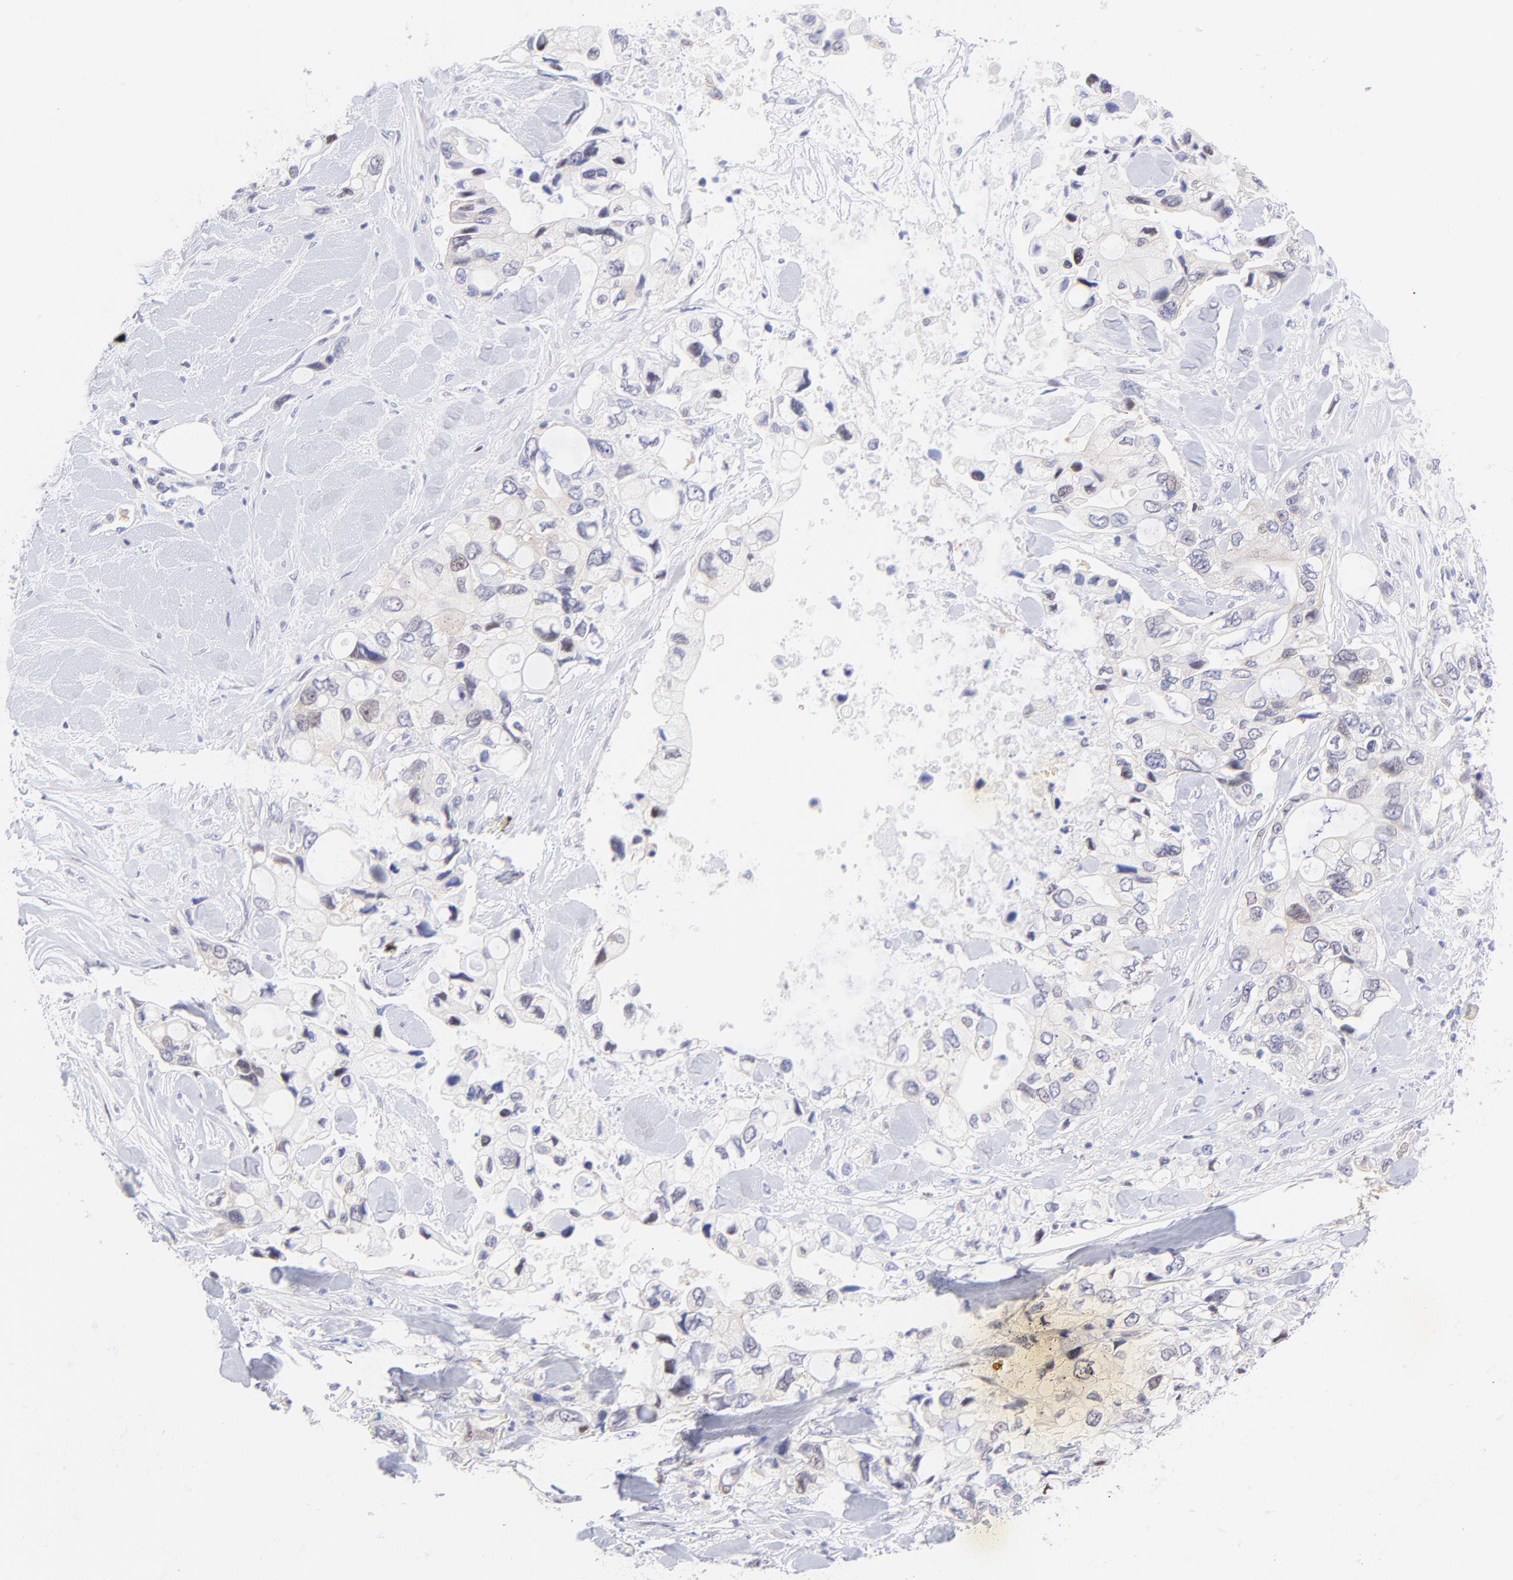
{"staining": {"intensity": "weak", "quantity": "<25%", "location": "nuclear"}, "tissue": "pancreatic cancer", "cell_type": "Tumor cells", "image_type": "cancer", "snomed": [{"axis": "morphology", "description": "Adenocarcinoma, NOS"}, {"axis": "topography", "description": "Pancreas"}], "caption": "Immunohistochemistry (IHC) histopathology image of neoplastic tissue: human adenocarcinoma (pancreatic) stained with DAB (3,3'-diaminobenzidine) demonstrates no significant protein staining in tumor cells. Brightfield microscopy of IHC stained with DAB (brown) and hematoxylin (blue), captured at high magnification.", "gene": "PBDC1", "patient": {"sex": "male", "age": 70}}